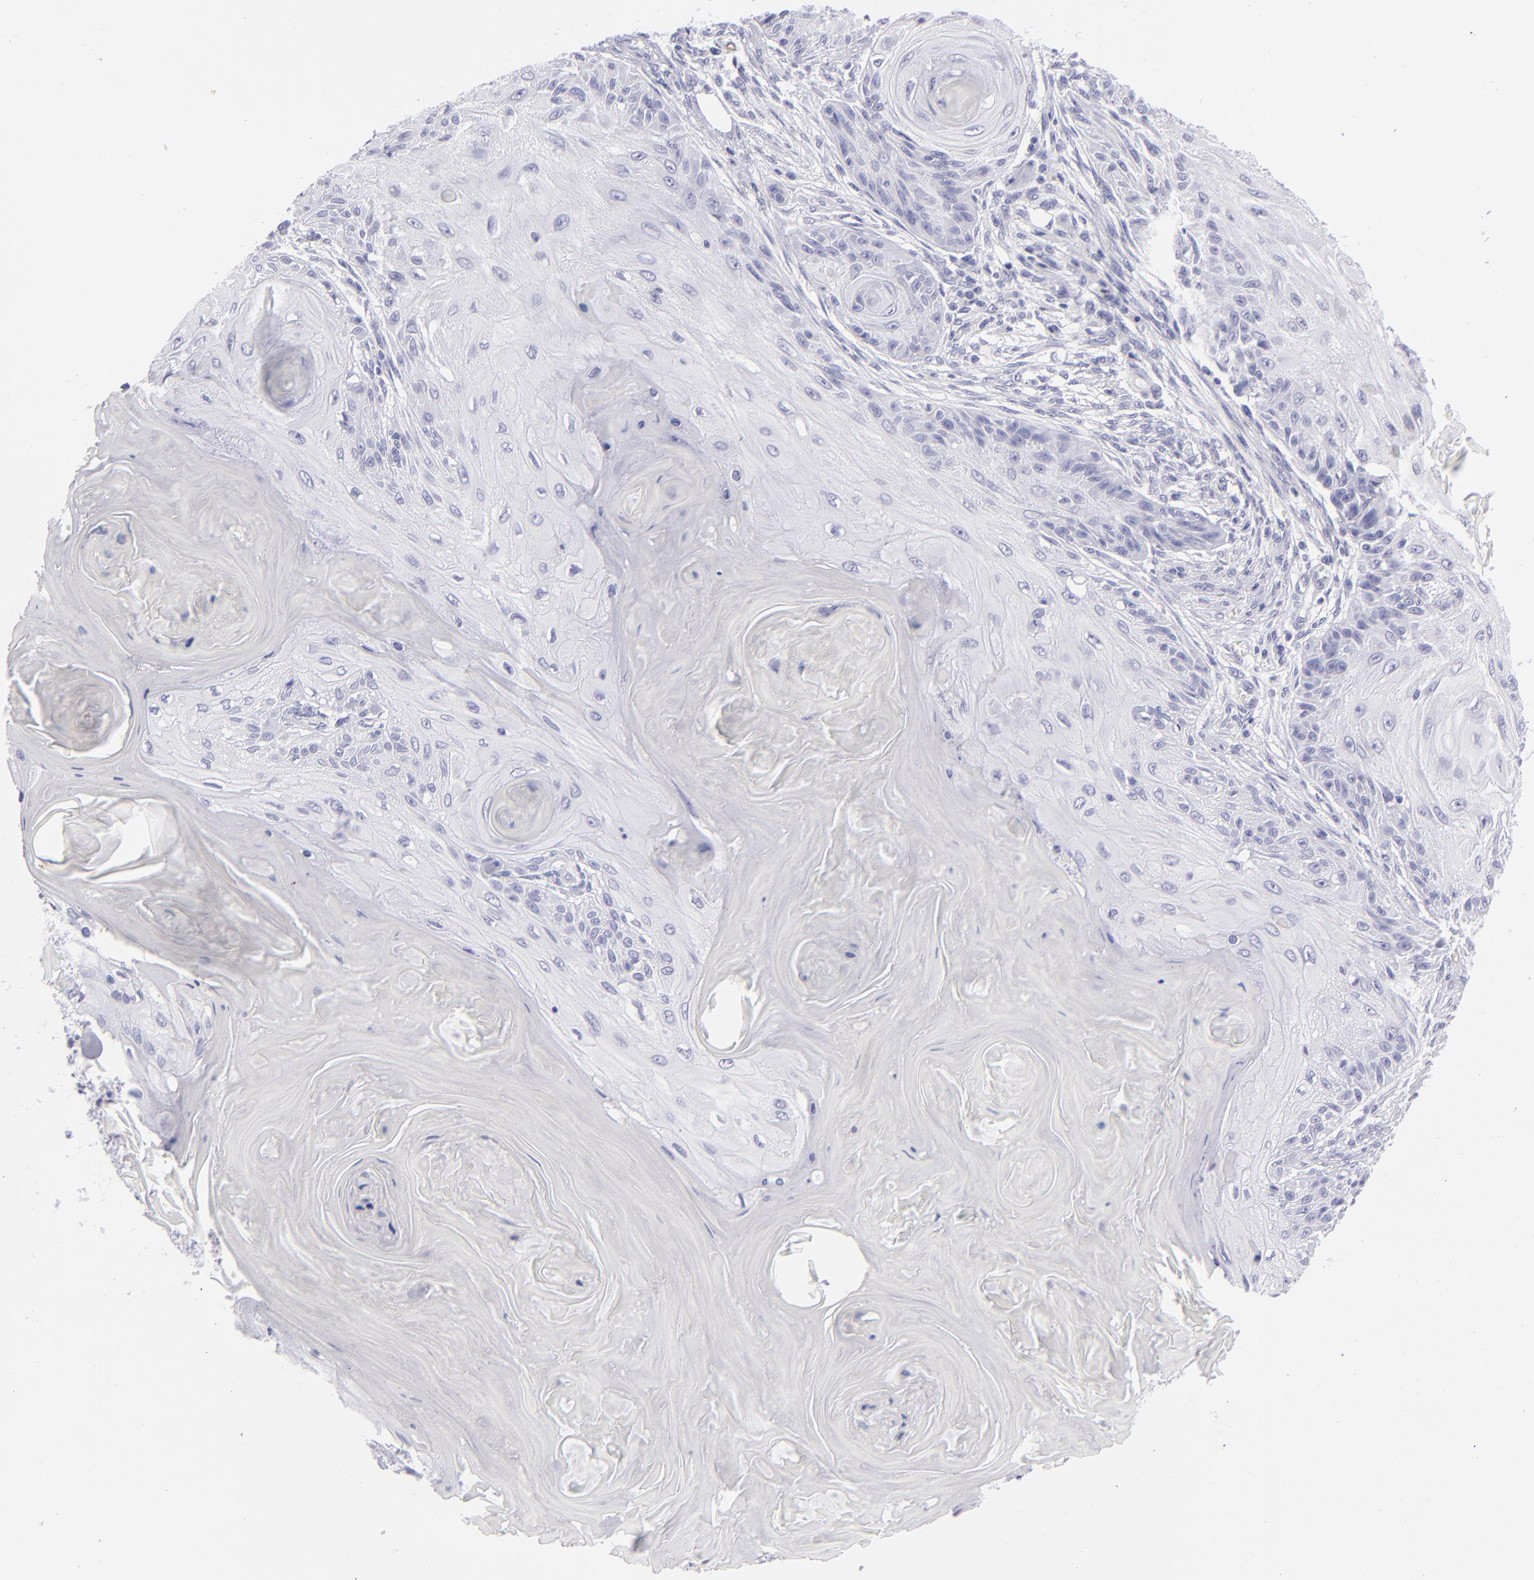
{"staining": {"intensity": "negative", "quantity": "none", "location": "none"}, "tissue": "skin cancer", "cell_type": "Tumor cells", "image_type": "cancer", "snomed": [{"axis": "morphology", "description": "Squamous cell carcinoma, NOS"}, {"axis": "topography", "description": "Skin"}], "caption": "DAB (3,3'-diaminobenzidine) immunohistochemical staining of skin squamous cell carcinoma shows no significant positivity in tumor cells.", "gene": "PVALB", "patient": {"sex": "female", "age": 88}}